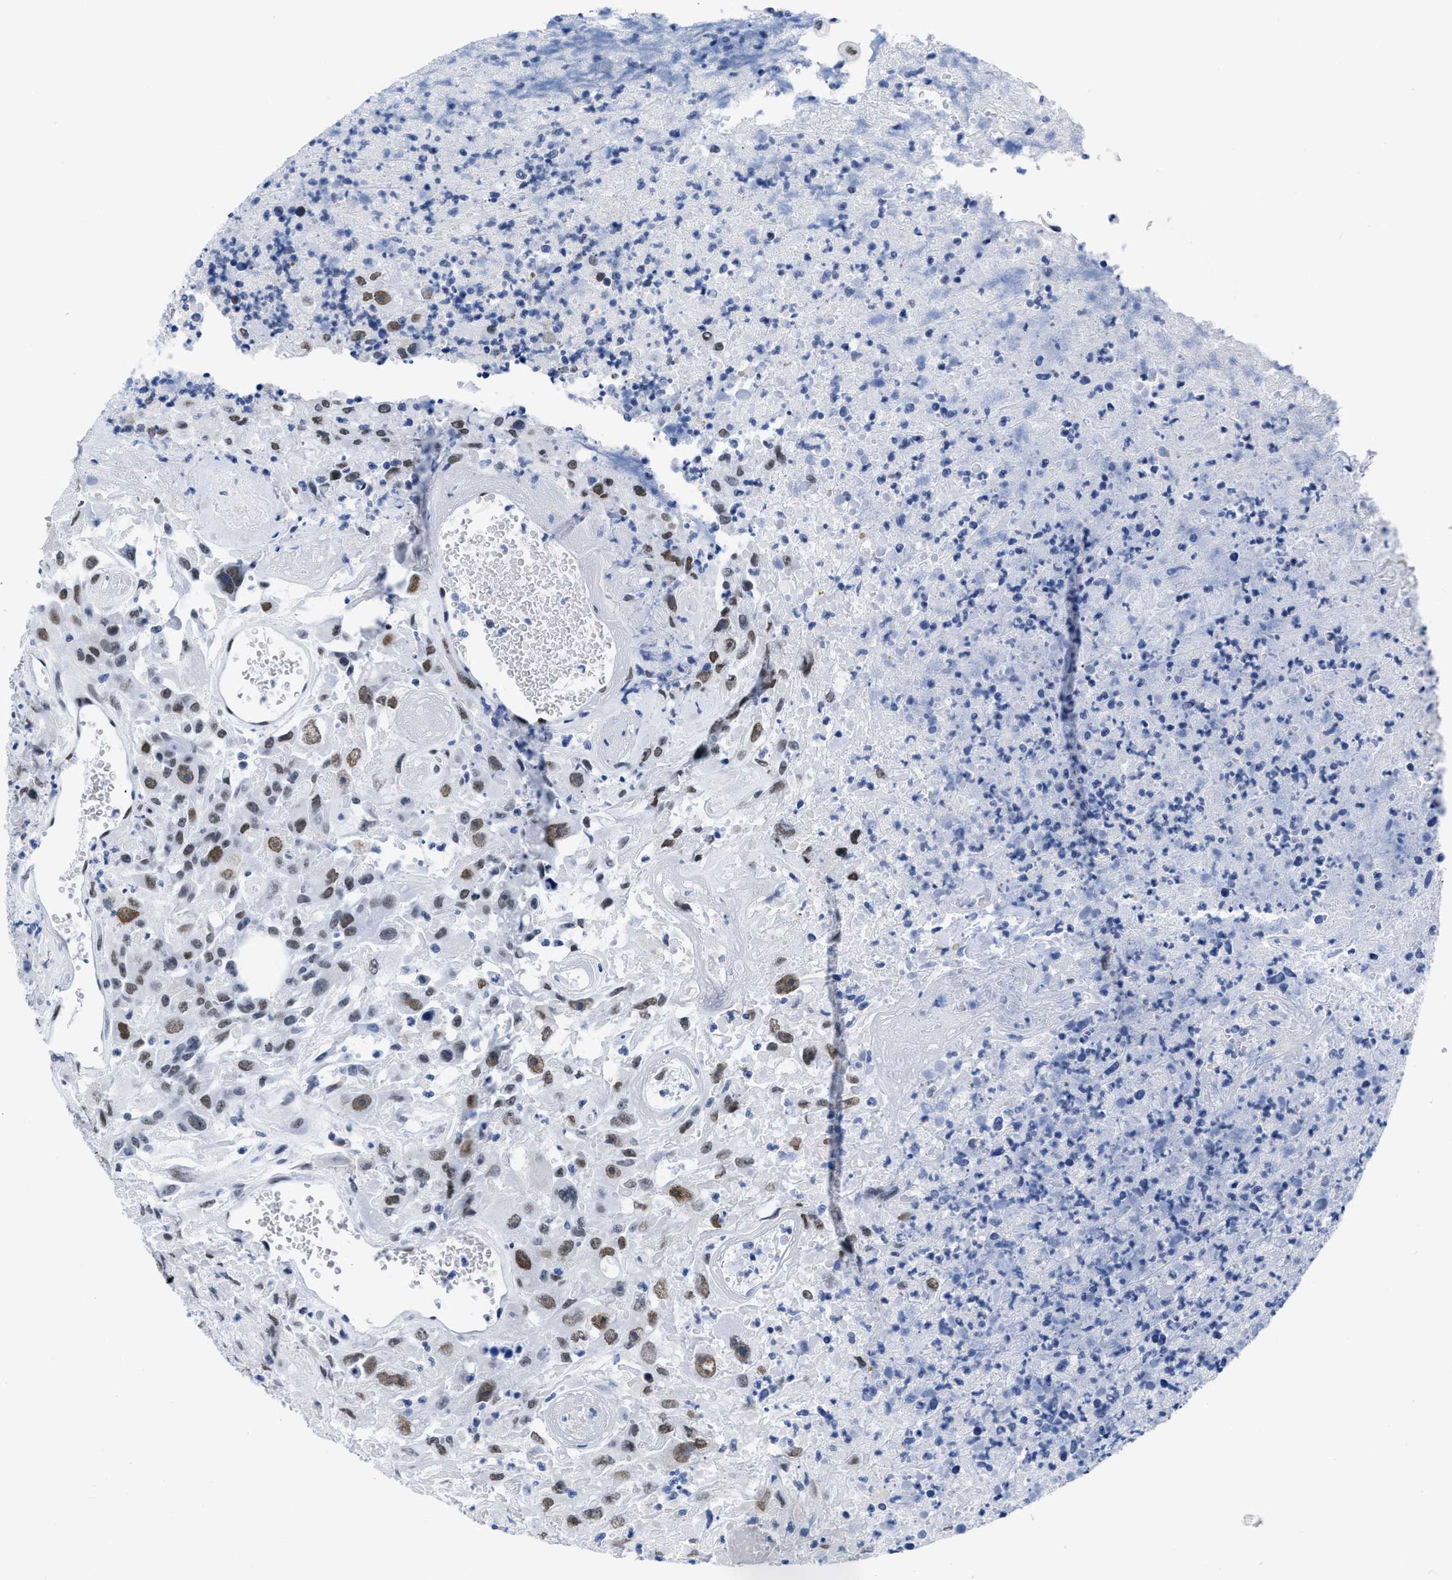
{"staining": {"intensity": "moderate", "quantity": ">75%", "location": "nuclear"}, "tissue": "urothelial cancer", "cell_type": "Tumor cells", "image_type": "cancer", "snomed": [{"axis": "morphology", "description": "Urothelial carcinoma, High grade"}, {"axis": "topography", "description": "Urinary bladder"}], "caption": "Urothelial carcinoma (high-grade) stained with a brown dye exhibits moderate nuclear positive positivity in approximately >75% of tumor cells.", "gene": "CTBP1", "patient": {"sex": "male", "age": 46}}